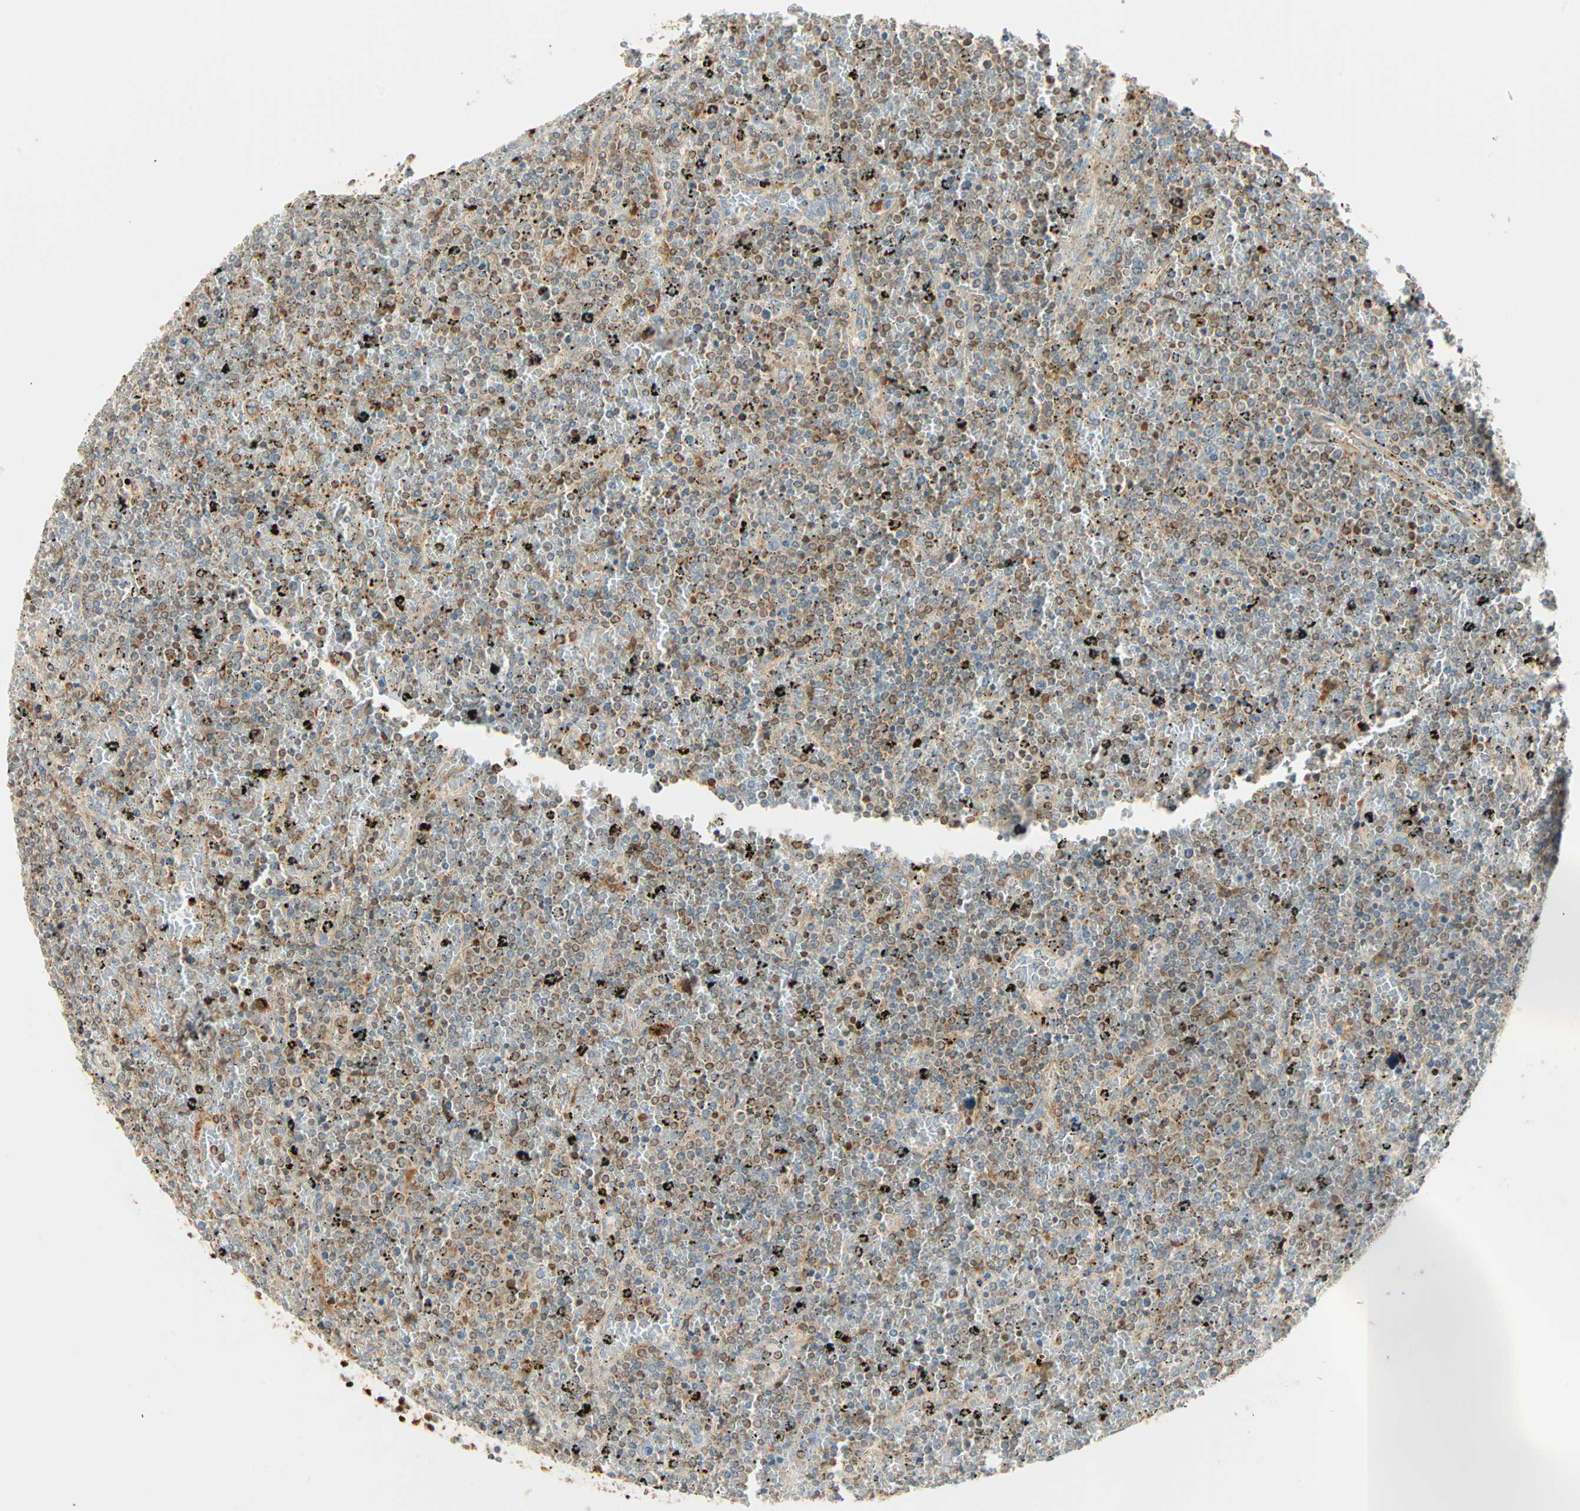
{"staining": {"intensity": "moderate", "quantity": ">75%", "location": "cytoplasmic/membranous"}, "tissue": "lymphoma", "cell_type": "Tumor cells", "image_type": "cancer", "snomed": [{"axis": "morphology", "description": "Malignant lymphoma, non-Hodgkin's type, Low grade"}, {"axis": "topography", "description": "Spleen"}], "caption": "High-power microscopy captured an immunohistochemistry image of lymphoma, revealing moderate cytoplasmic/membranous positivity in about >75% of tumor cells. (brown staining indicates protein expression, while blue staining denotes nuclei).", "gene": "PNPLA6", "patient": {"sex": "female", "age": 77}}